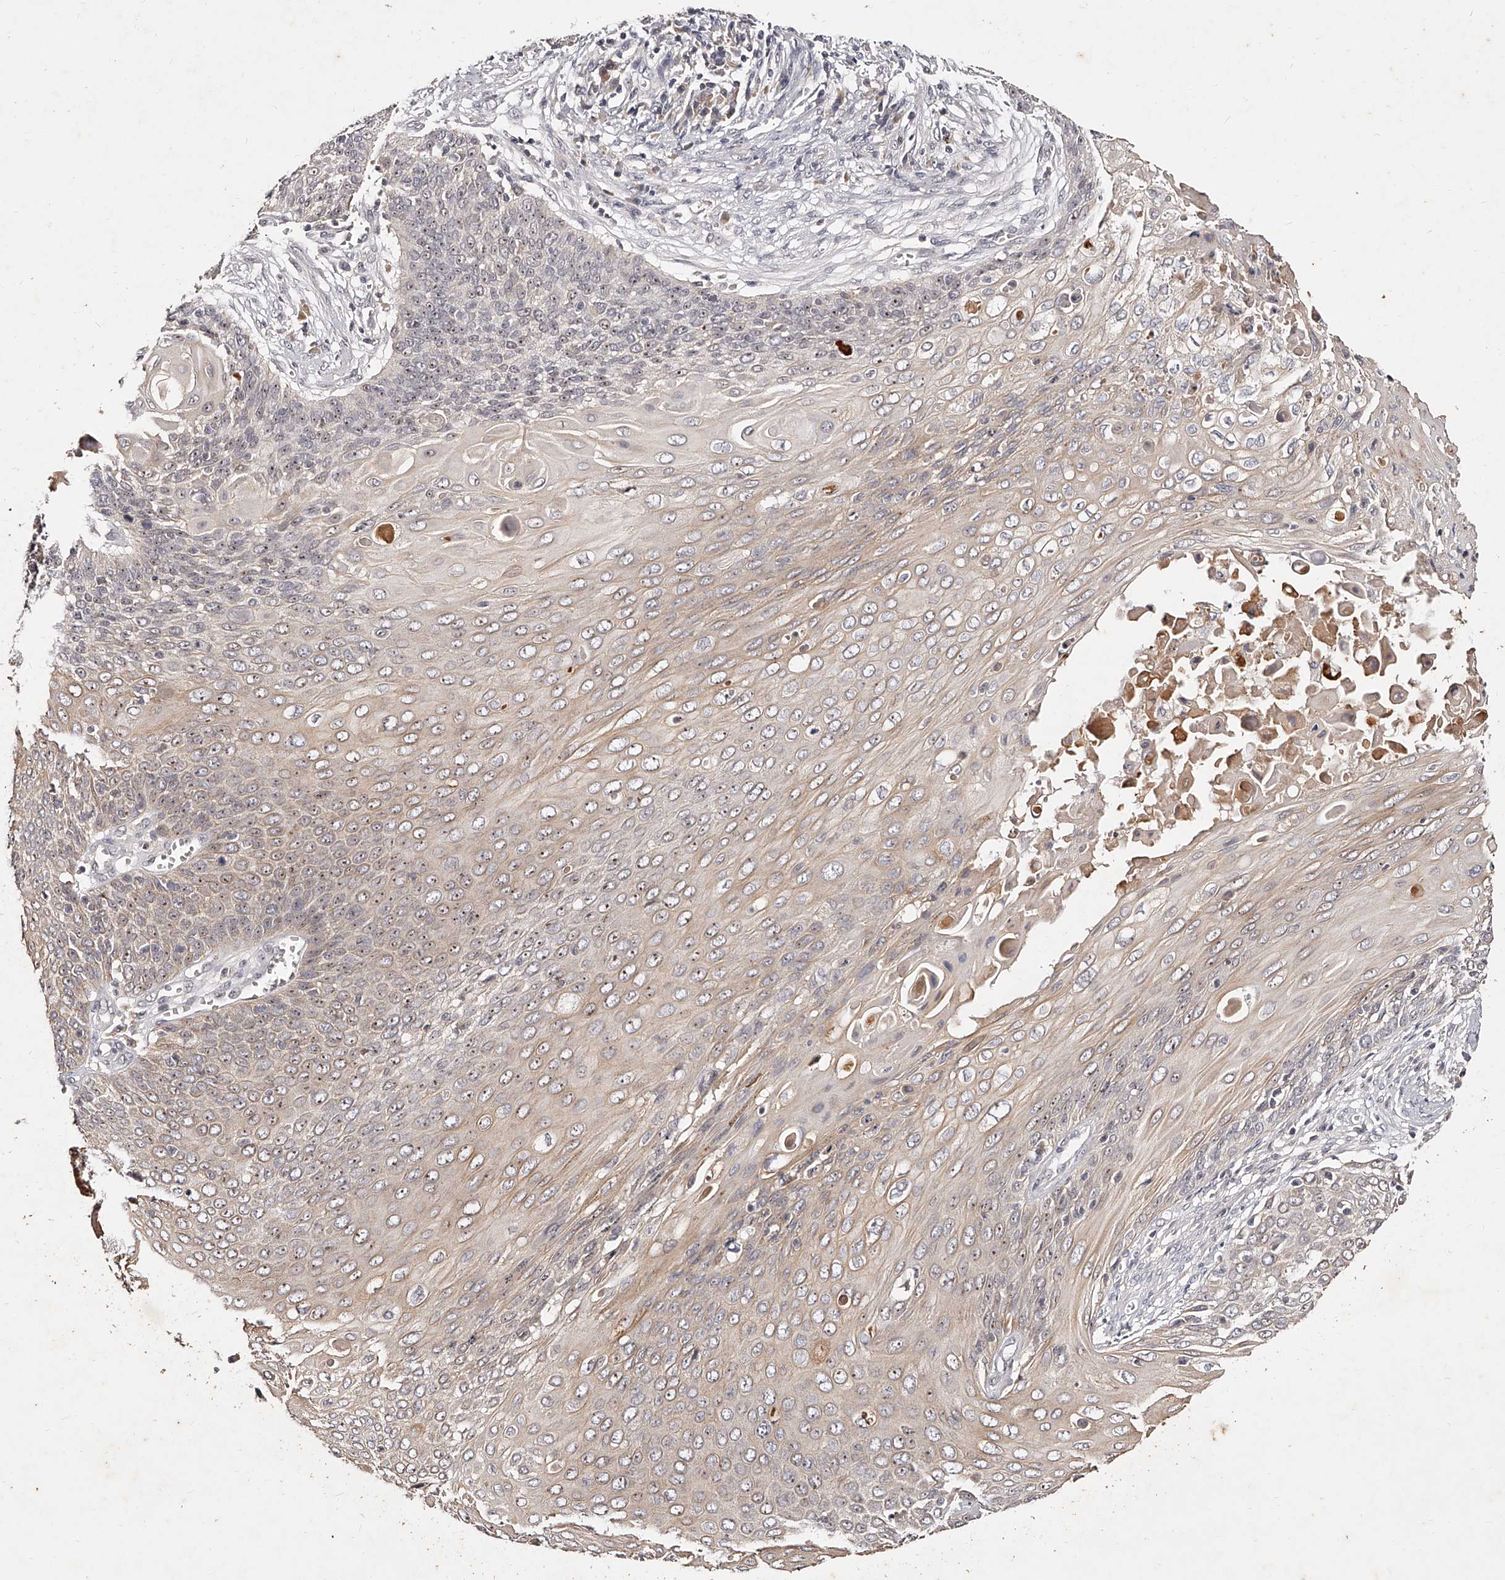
{"staining": {"intensity": "weak", "quantity": "25%-75%", "location": "cytoplasmic/membranous,nuclear"}, "tissue": "cervical cancer", "cell_type": "Tumor cells", "image_type": "cancer", "snomed": [{"axis": "morphology", "description": "Squamous cell carcinoma, NOS"}, {"axis": "topography", "description": "Cervix"}], "caption": "About 25%-75% of tumor cells in cervical cancer (squamous cell carcinoma) display weak cytoplasmic/membranous and nuclear protein expression as visualized by brown immunohistochemical staining.", "gene": "PHACTR1", "patient": {"sex": "female", "age": 39}}